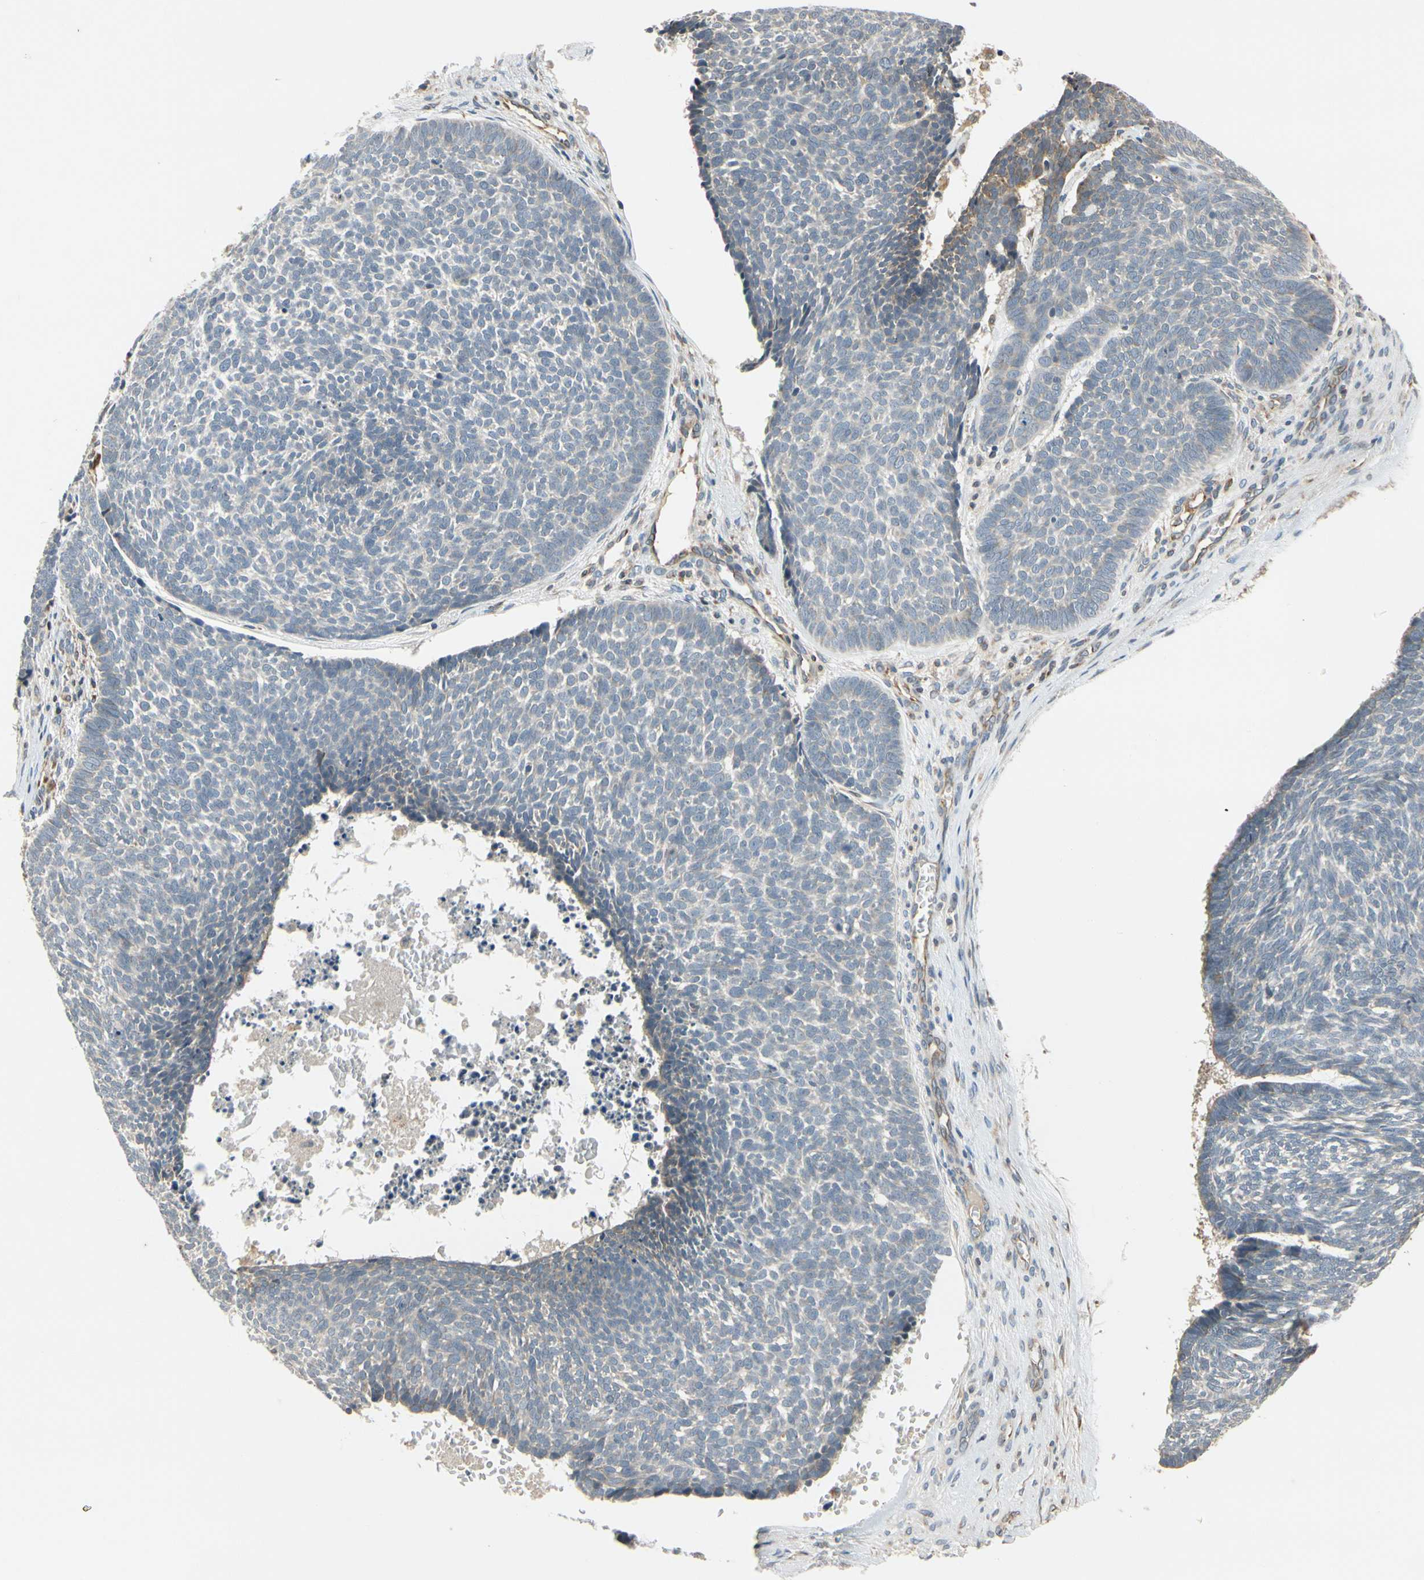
{"staining": {"intensity": "weak", "quantity": ">75%", "location": "cytoplasmic/membranous"}, "tissue": "skin cancer", "cell_type": "Tumor cells", "image_type": "cancer", "snomed": [{"axis": "morphology", "description": "Basal cell carcinoma"}, {"axis": "topography", "description": "Skin"}], "caption": "Protein staining of skin cancer (basal cell carcinoma) tissue displays weak cytoplasmic/membranous positivity in about >75% of tumor cells.", "gene": "ATP2C1", "patient": {"sex": "male", "age": 84}}